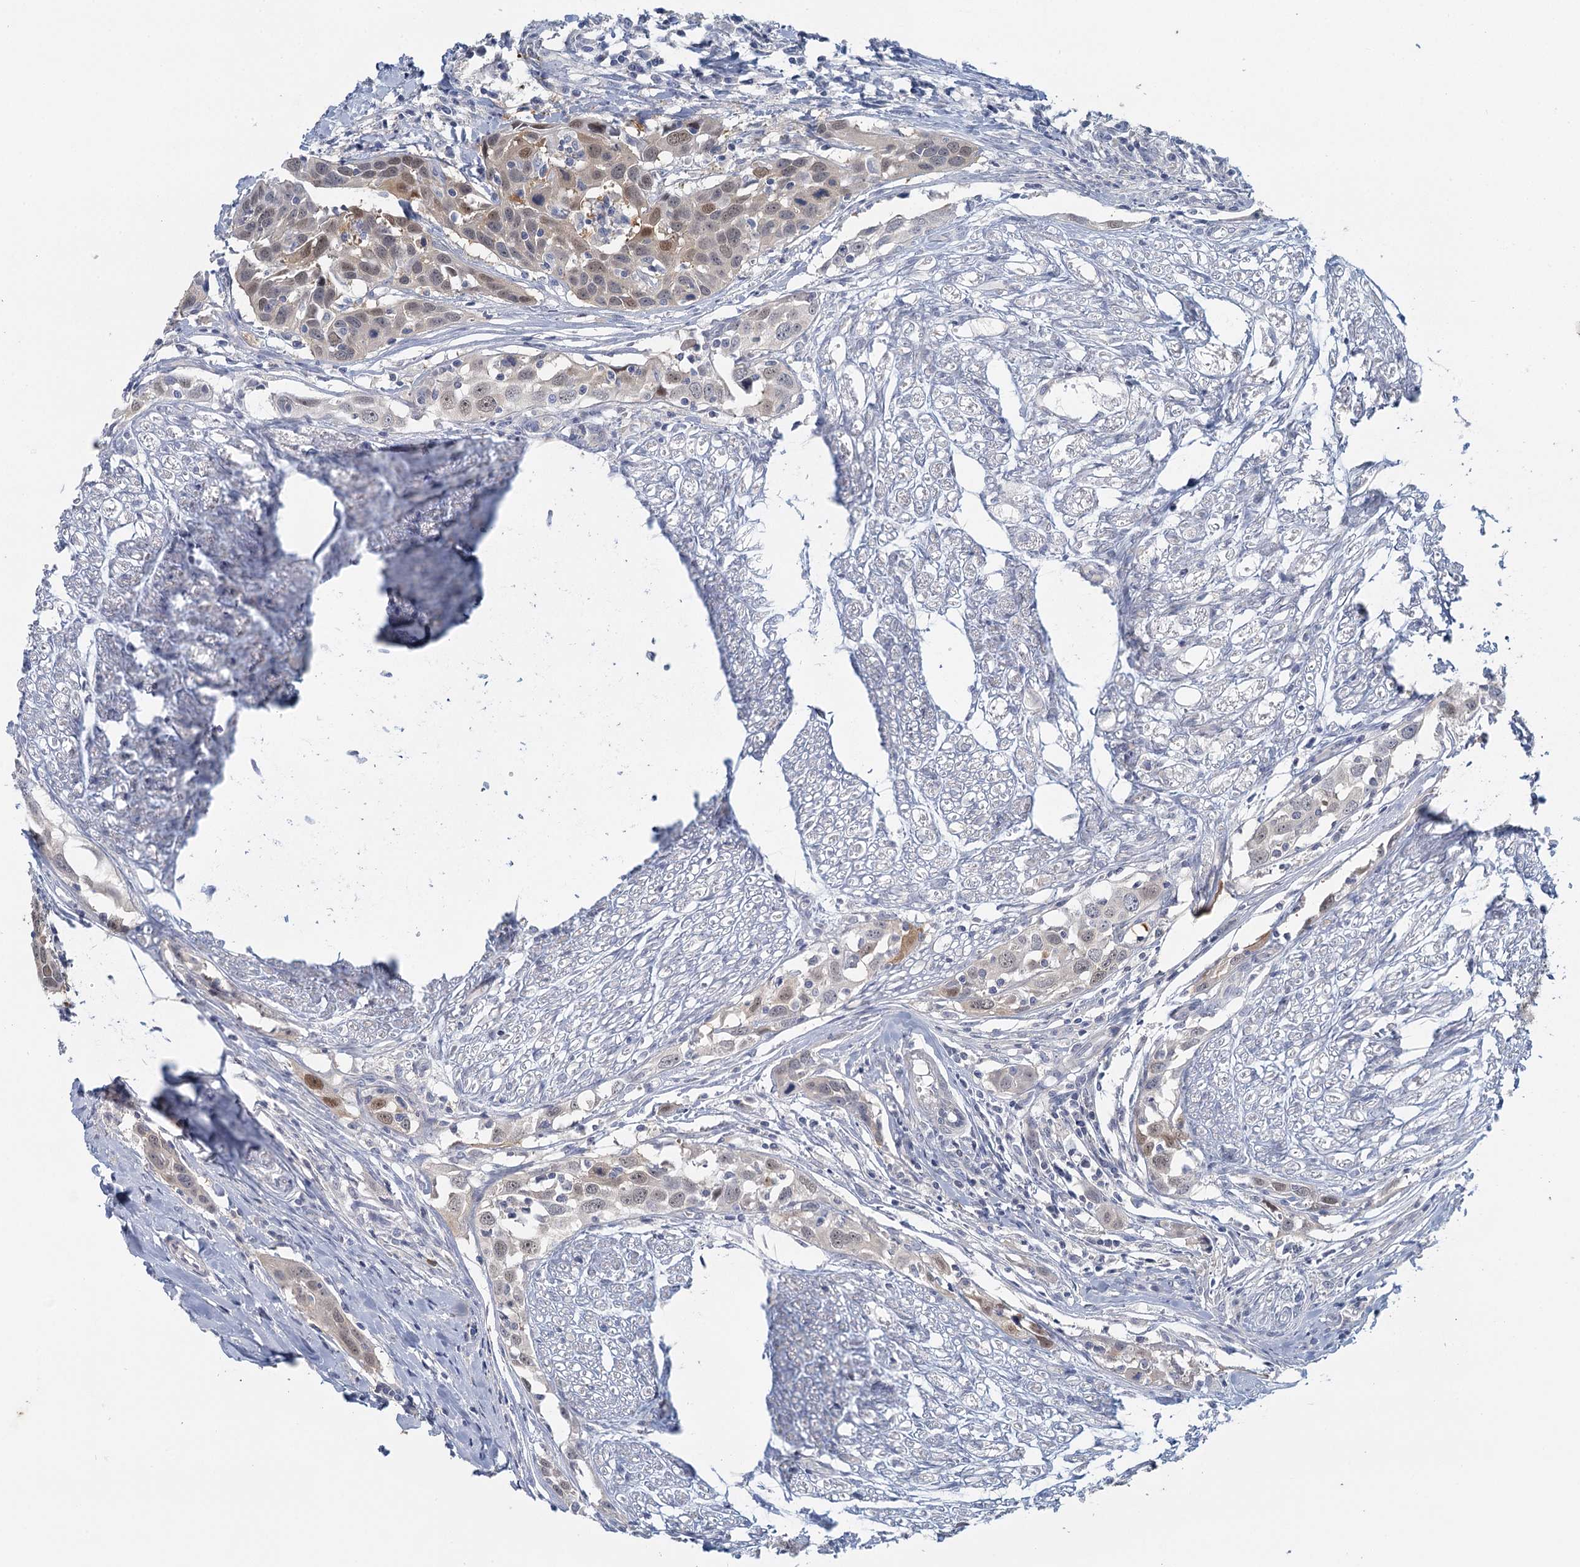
{"staining": {"intensity": "moderate", "quantity": "25%-75%", "location": "nuclear"}, "tissue": "head and neck cancer", "cell_type": "Tumor cells", "image_type": "cancer", "snomed": [{"axis": "morphology", "description": "Squamous cell carcinoma, NOS"}, {"axis": "topography", "description": "Oral tissue"}, {"axis": "topography", "description": "Head-Neck"}], "caption": "Immunohistochemical staining of head and neck squamous cell carcinoma shows medium levels of moderate nuclear protein staining in approximately 25%-75% of tumor cells.", "gene": "MYO7B", "patient": {"sex": "female", "age": 50}}